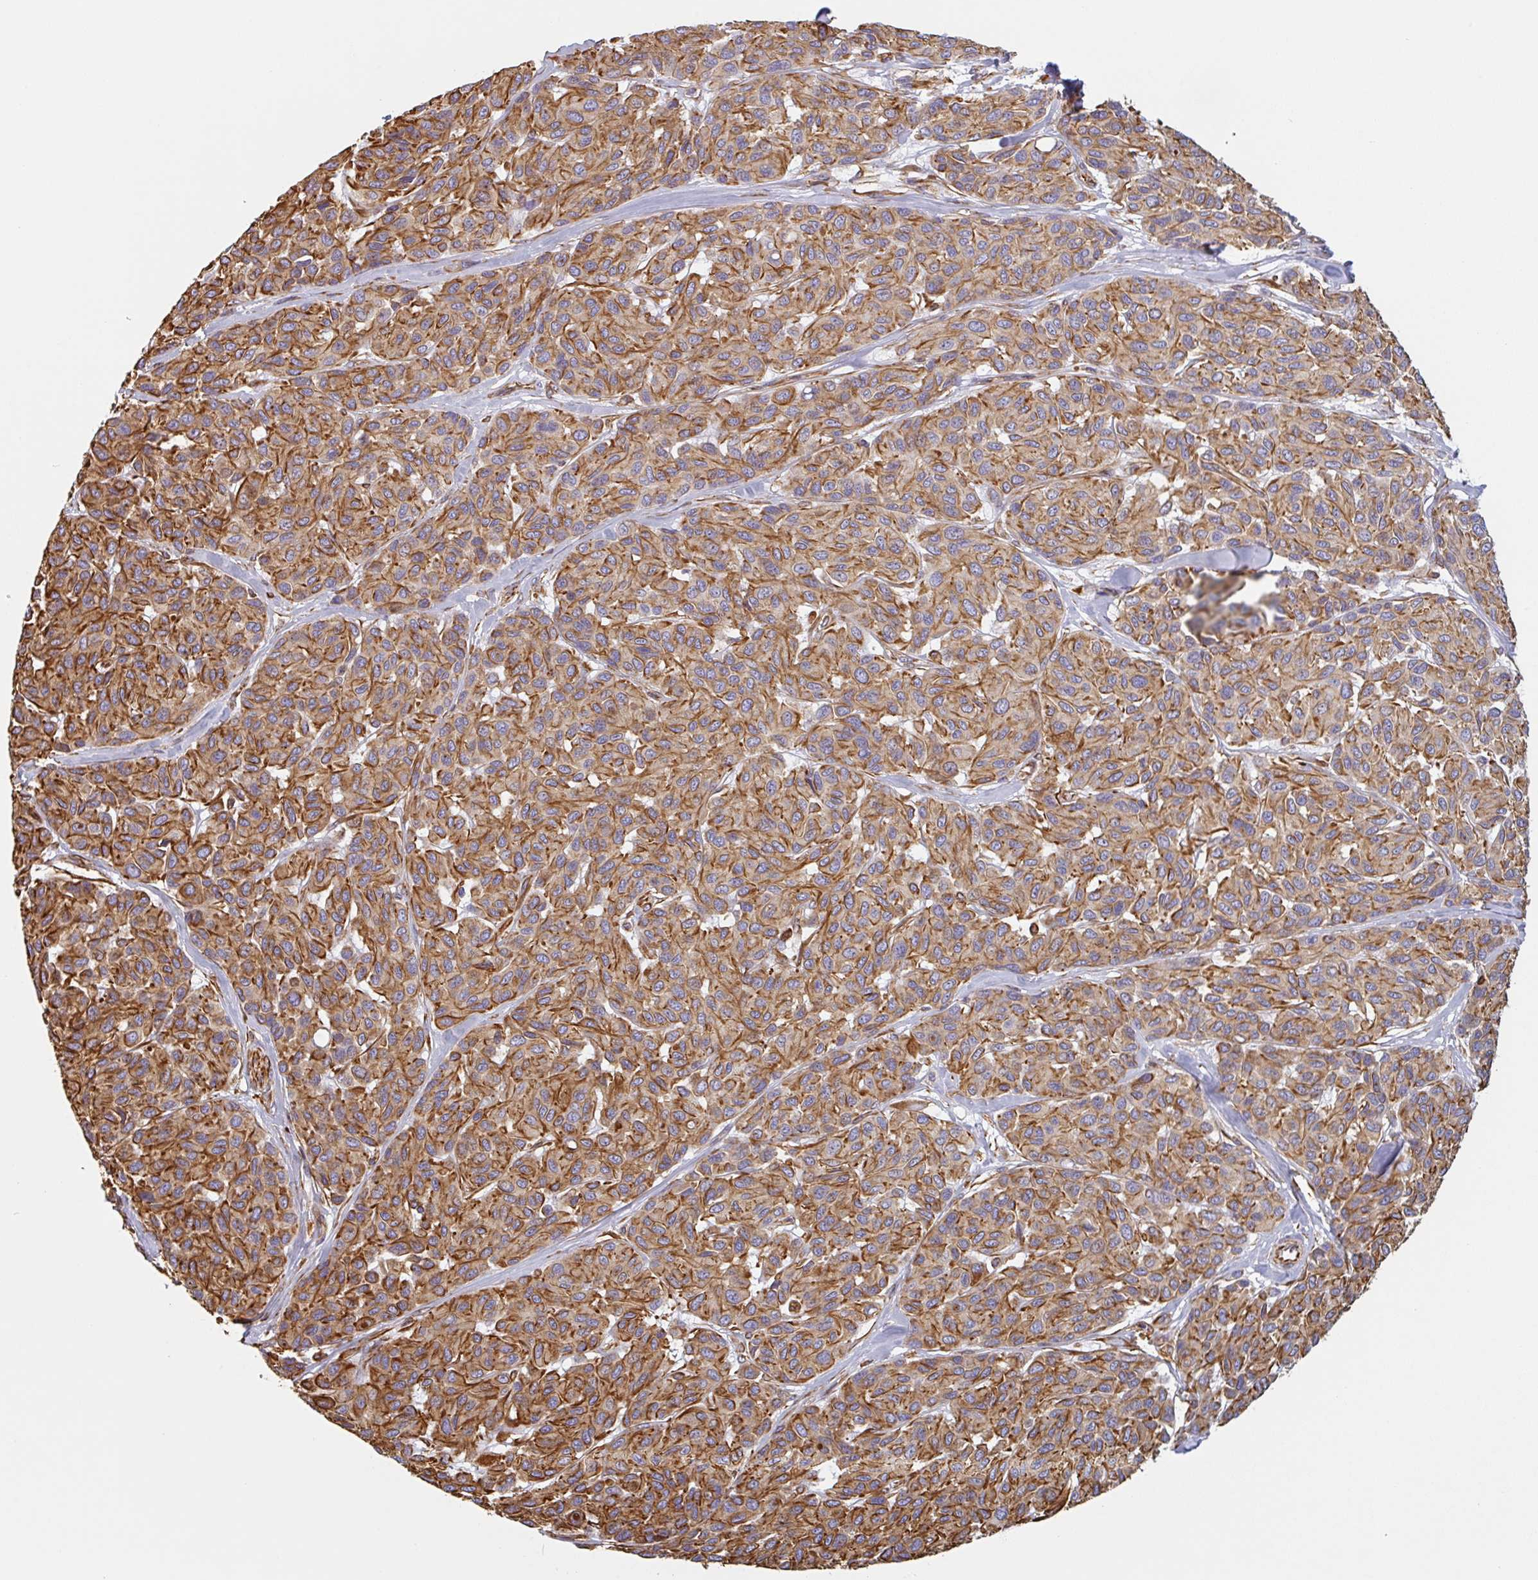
{"staining": {"intensity": "moderate", "quantity": ">75%", "location": "cytoplasmic/membranous"}, "tissue": "melanoma", "cell_type": "Tumor cells", "image_type": "cancer", "snomed": [{"axis": "morphology", "description": "Malignant melanoma, NOS"}, {"axis": "topography", "description": "Skin"}], "caption": "Melanoma was stained to show a protein in brown. There is medium levels of moderate cytoplasmic/membranous staining in approximately >75% of tumor cells. (Brightfield microscopy of DAB IHC at high magnification).", "gene": "PPFIA1", "patient": {"sex": "female", "age": 66}}